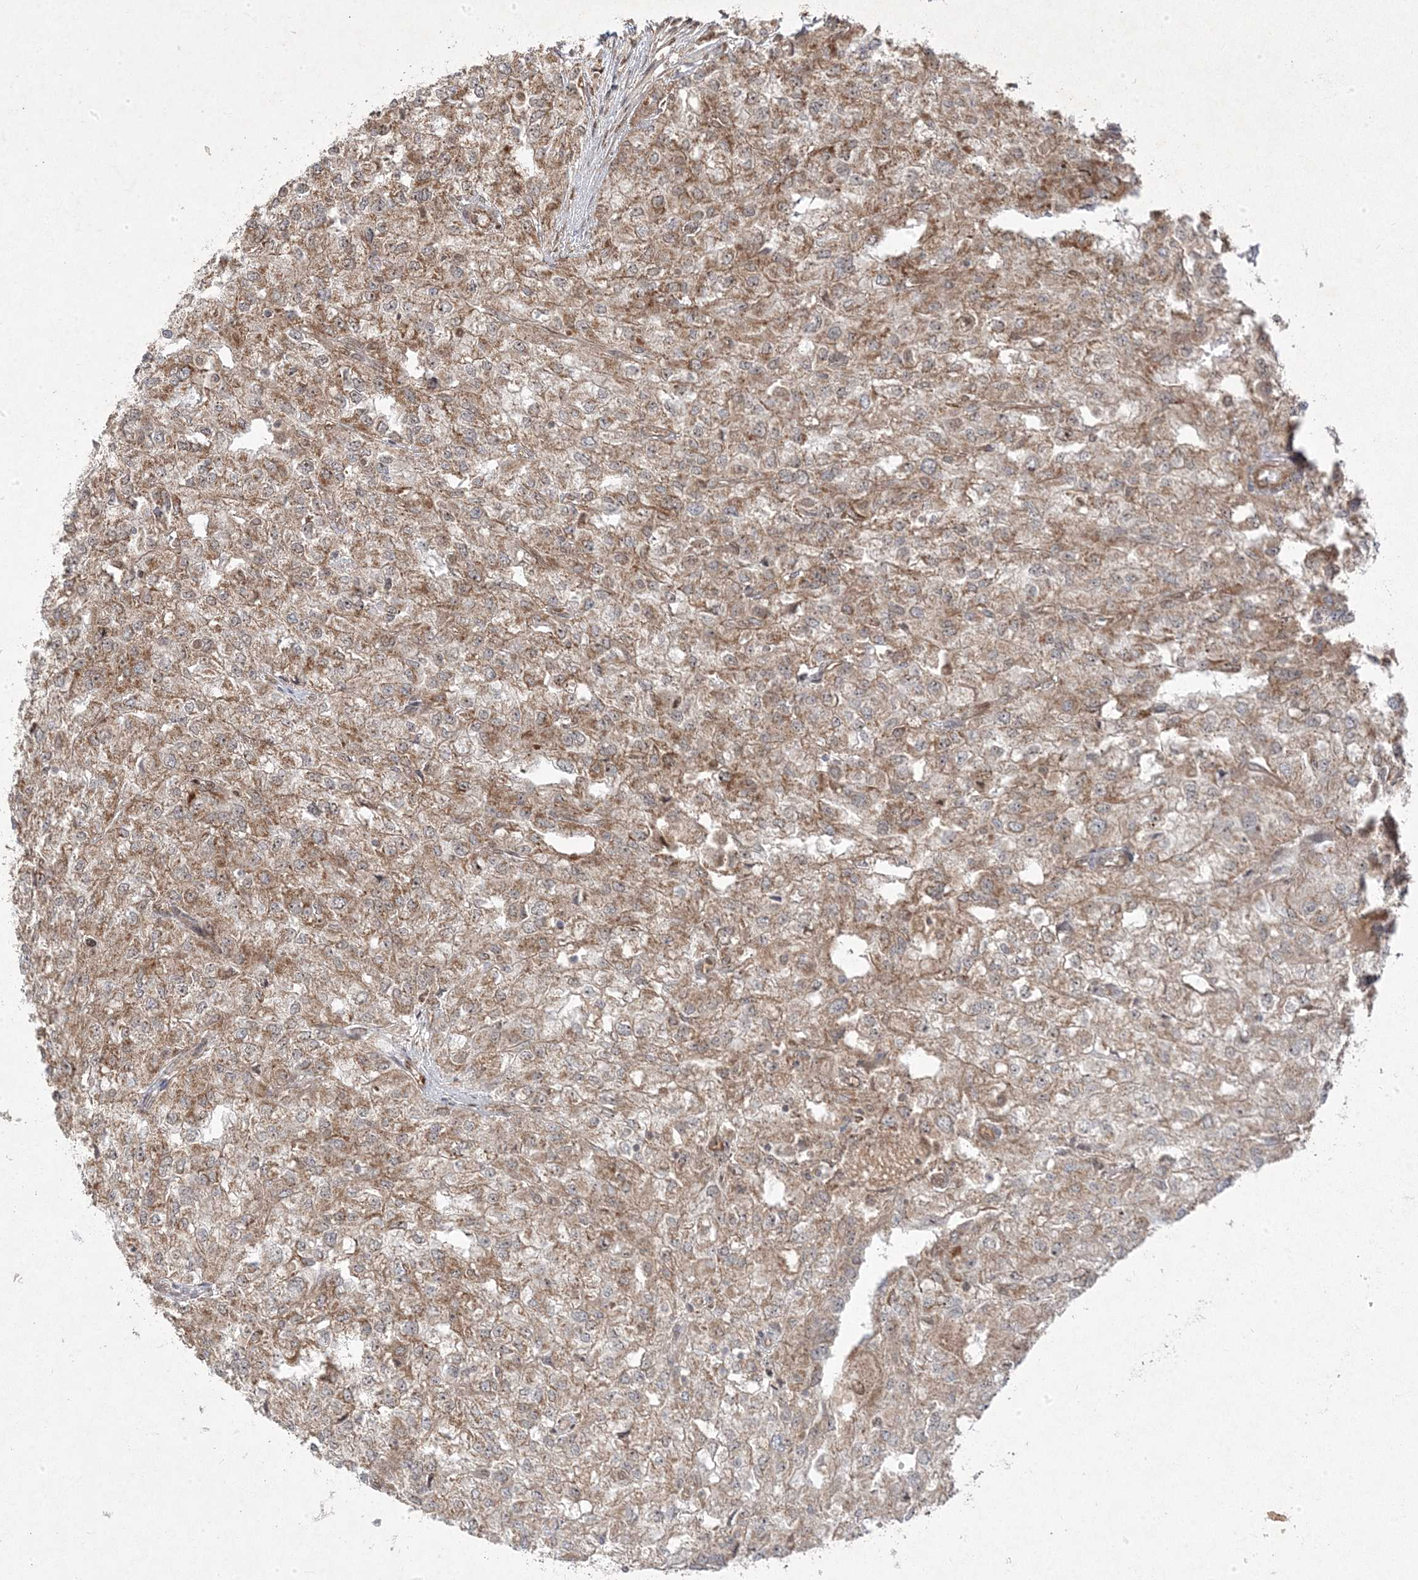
{"staining": {"intensity": "moderate", "quantity": ">75%", "location": "cytoplasmic/membranous"}, "tissue": "renal cancer", "cell_type": "Tumor cells", "image_type": "cancer", "snomed": [{"axis": "morphology", "description": "Adenocarcinoma, NOS"}, {"axis": "topography", "description": "Kidney"}], "caption": "IHC of renal cancer (adenocarcinoma) reveals medium levels of moderate cytoplasmic/membranous staining in approximately >75% of tumor cells.", "gene": "PLEKHM2", "patient": {"sex": "female", "age": 54}}